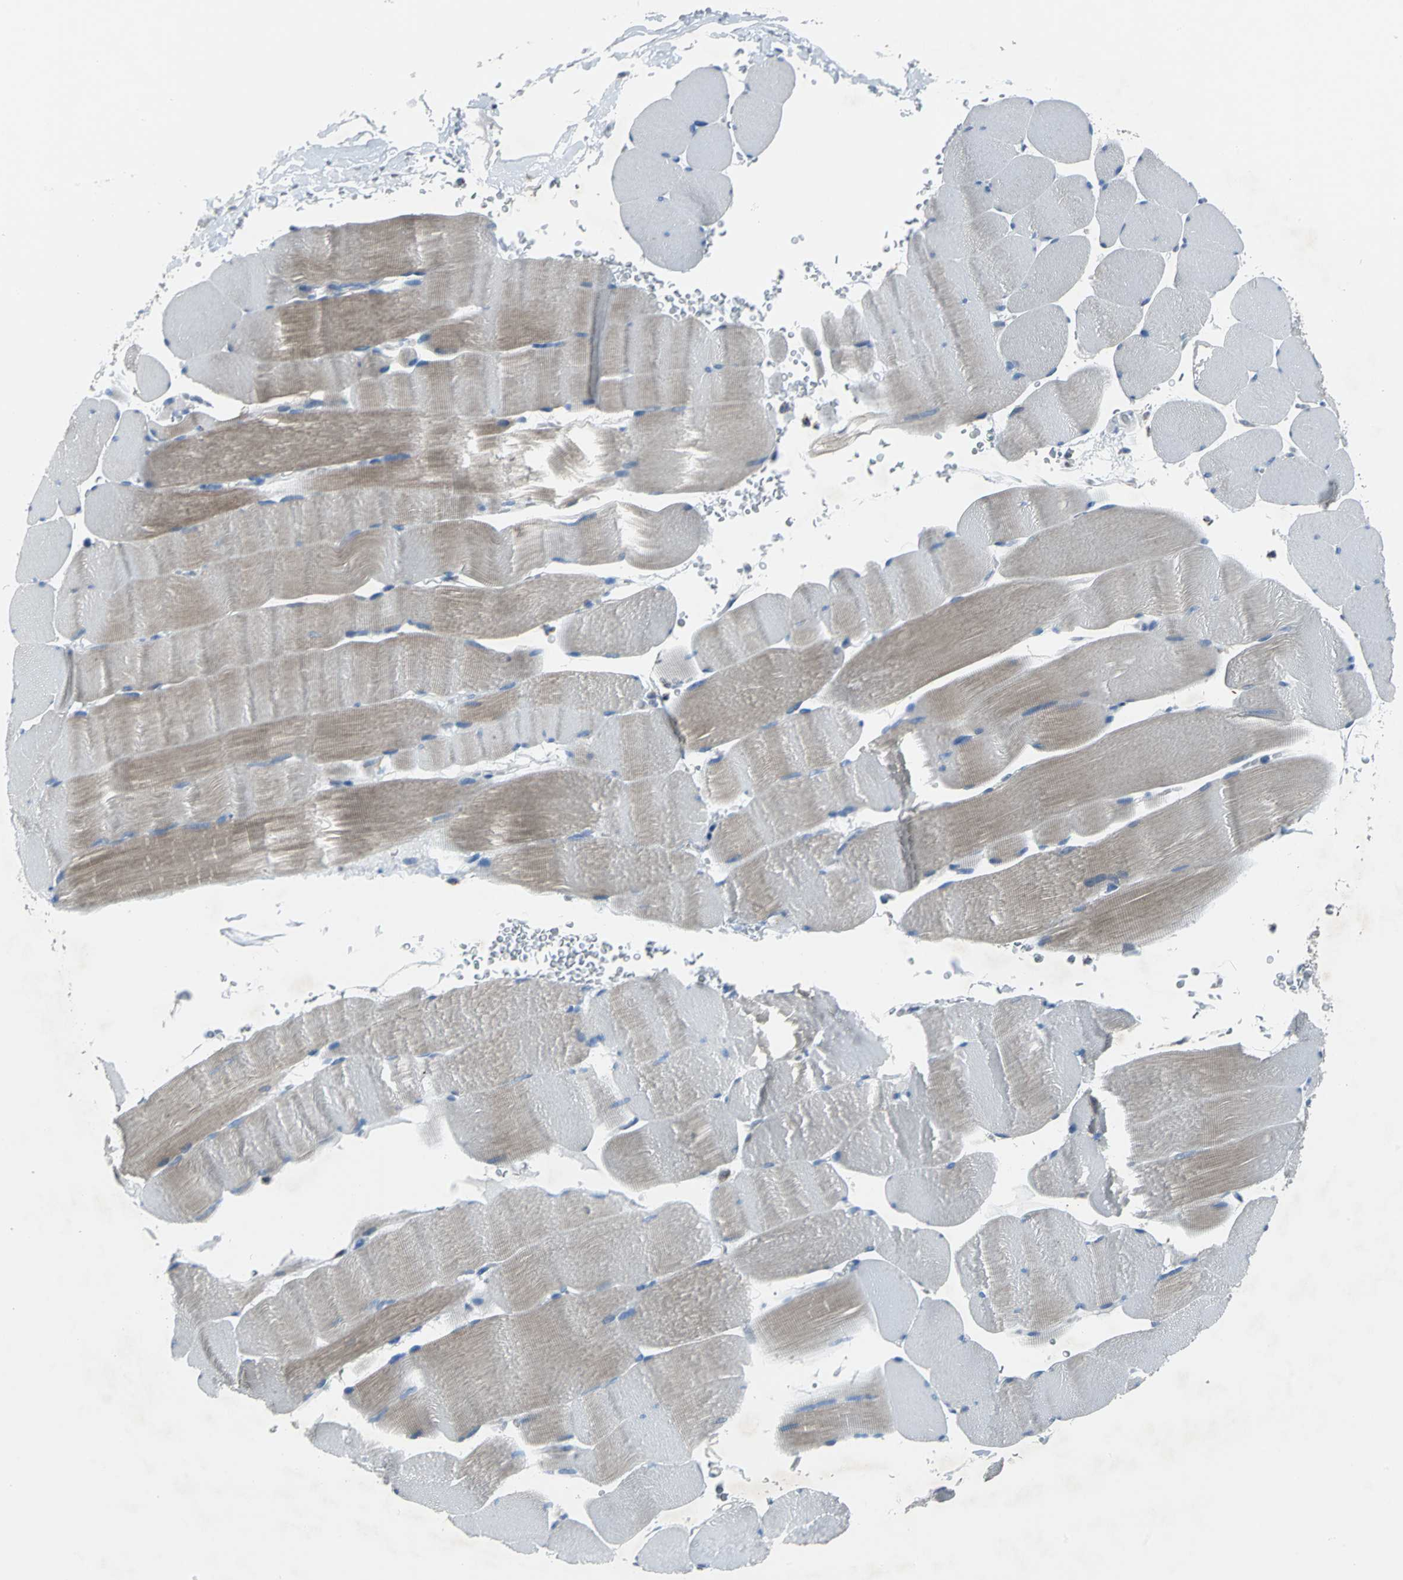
{"staining": {"intensity": "weak", "quantity": "25%-75%", "location": "cytoplasmic/membranous"}, "tissue": "skeletal muscle", "cell_type": "Myocytes", "image_type": "normal", "snomed": [{"axis": "morphology", "description": "Normal tissue, NOS"}, {"axis": "topography", "description": "Skeletal muscle"}], "caption": "Skeletal muscle stained with a brown dye exhibits weak cytoplasmic/membranous positive positivity in approximately 25%-75% of myocytes.", "gene": "EIF5A", "patient": {"sex": "male", "age": 62}}